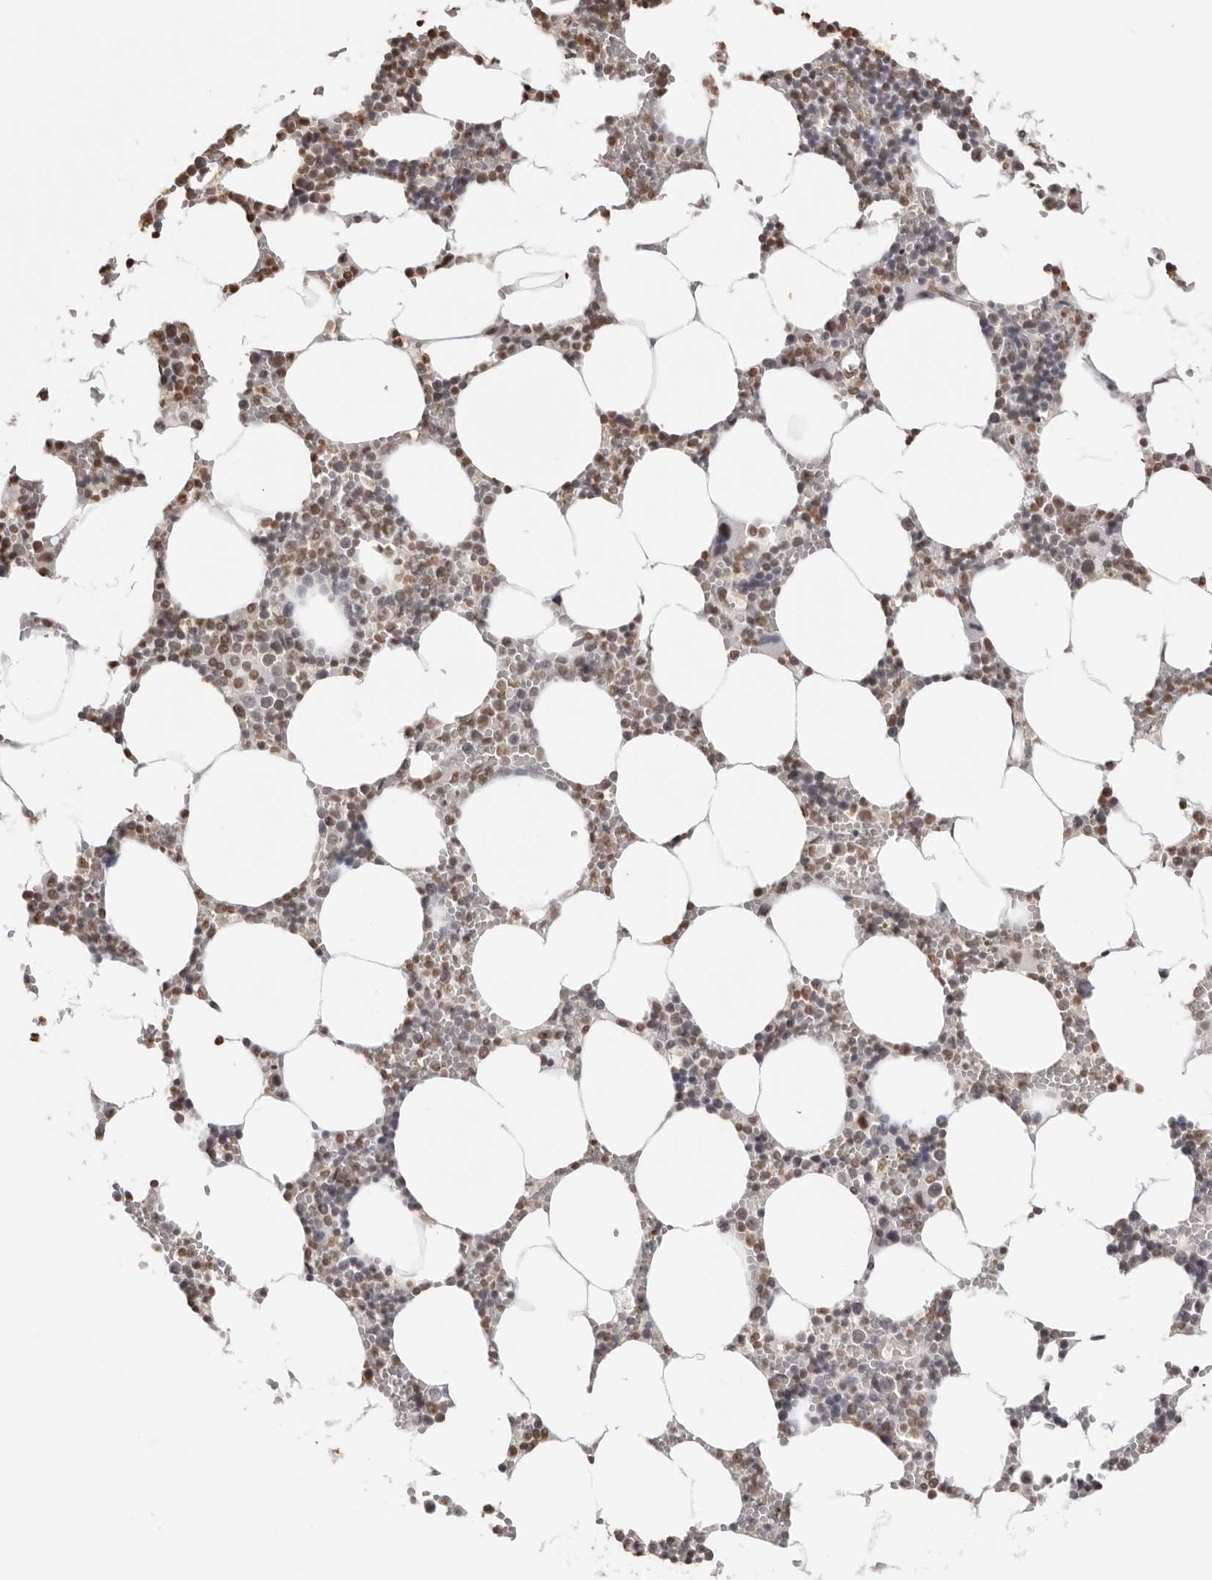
{"staining": {"intensity": "moderate", "quantity": ">75%", "location": "nuclear"}, "tissue": "bone marrow", "cell_type": "Hematopoietic cells", "image_type": "normal", "snomed": [{"axis": "morphology", "description": "Normal tissue, NOS"}, {"axis": "topography", "description": "Bone marrow"}], "caption": "IHC (DAB (3,3'-diaminobenzidine)) staining of benign bone marrow demonstrates moderate nuclear protein expression in approximately >75% of hematopoietic cells.", "gene": "OLIG3", "patient": {"sex": "male", "age": 70}}